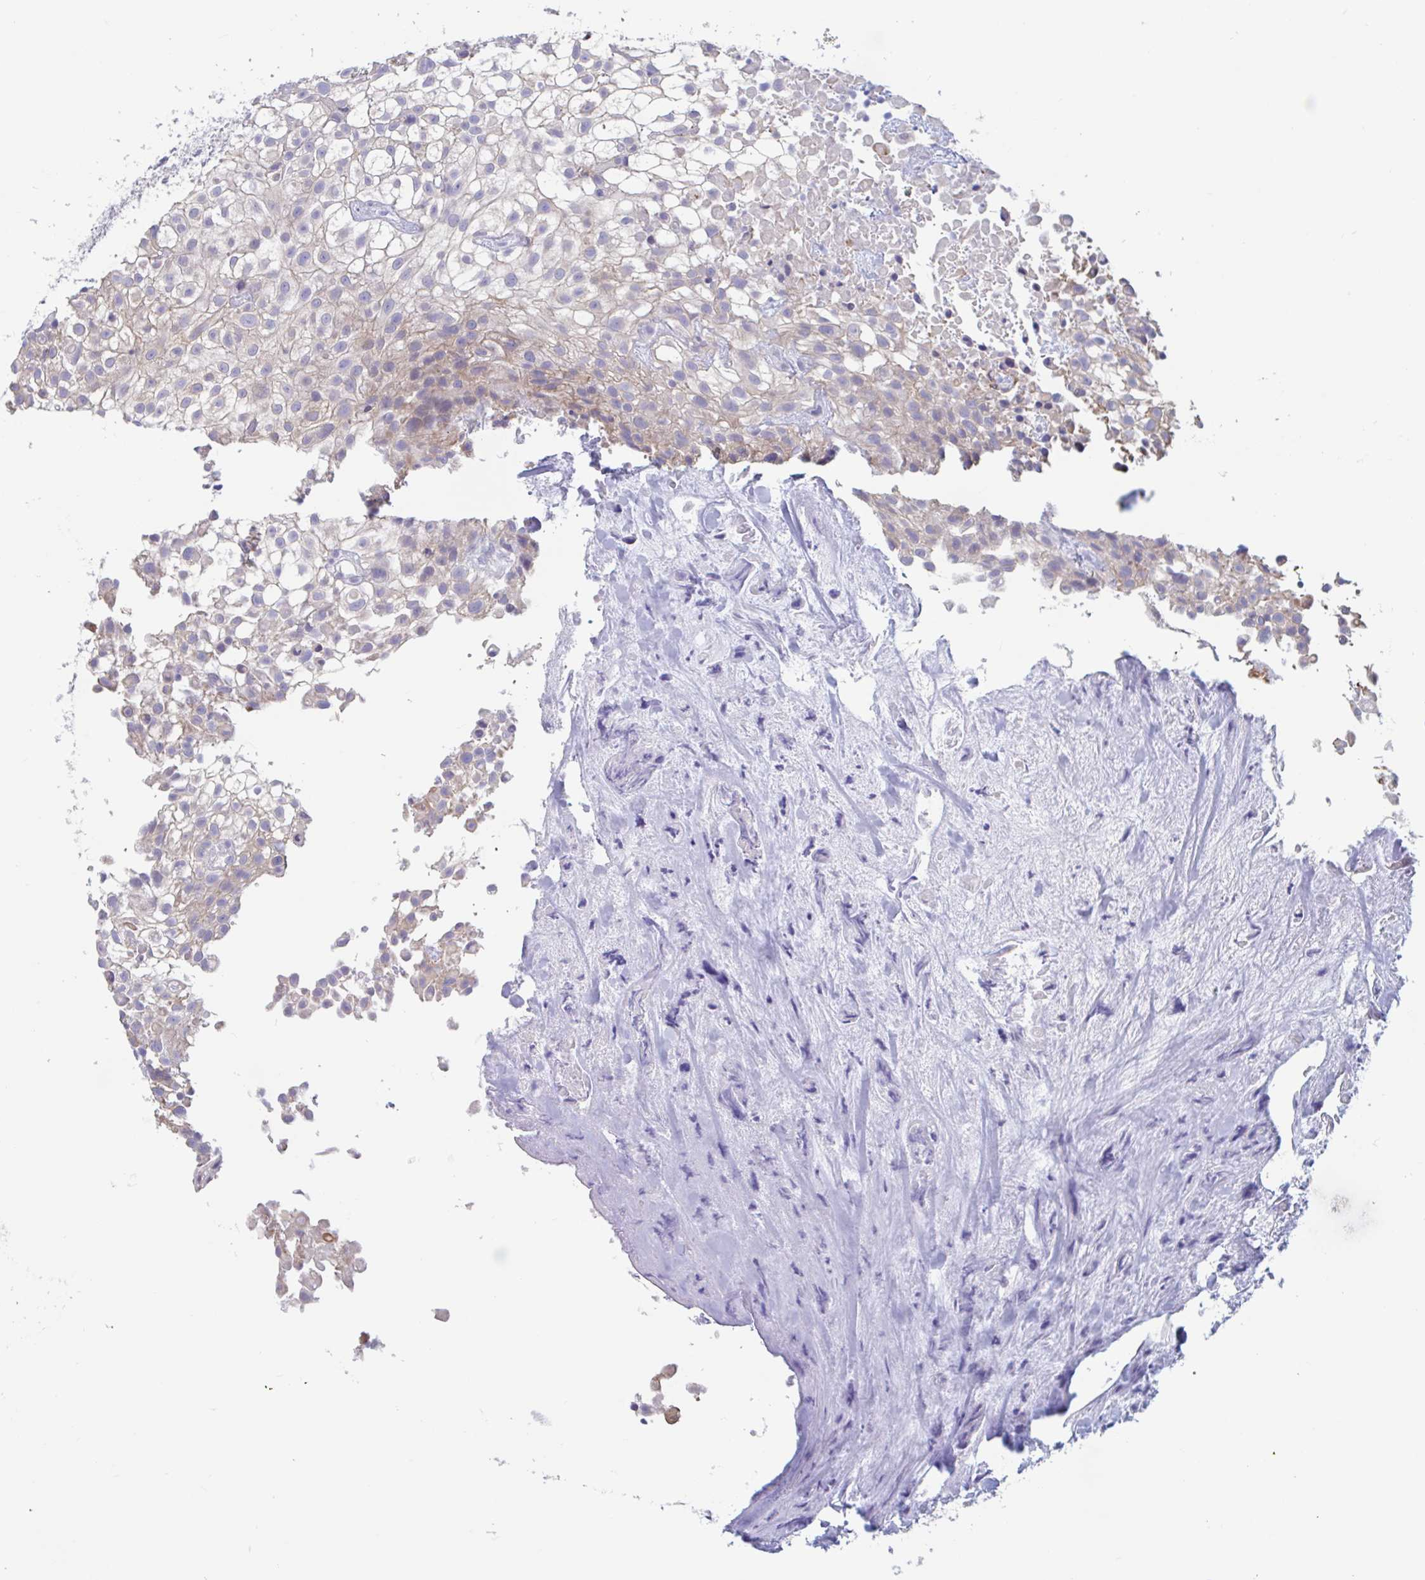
{"staining": {"intensity": "weak", "quantity": "<25%", "location": "cytoplasmic/membranous"}, "tissue": "urothelial cancer", "cell_type": "Tumor cells", "image_type": "cancer", "snomed": [{"axis": "morphology", "description": "Urothelial carcinoma, High grade"}, {"axis": "topography", "description": "Urinary bladder"}], "caption": "Immunohistochemical staining of human high-grade urothelial carcinoma reveals no significant expression in tumor cells.", "gene": "UNKL", "patient": {"sex": "male", "age": 56}}